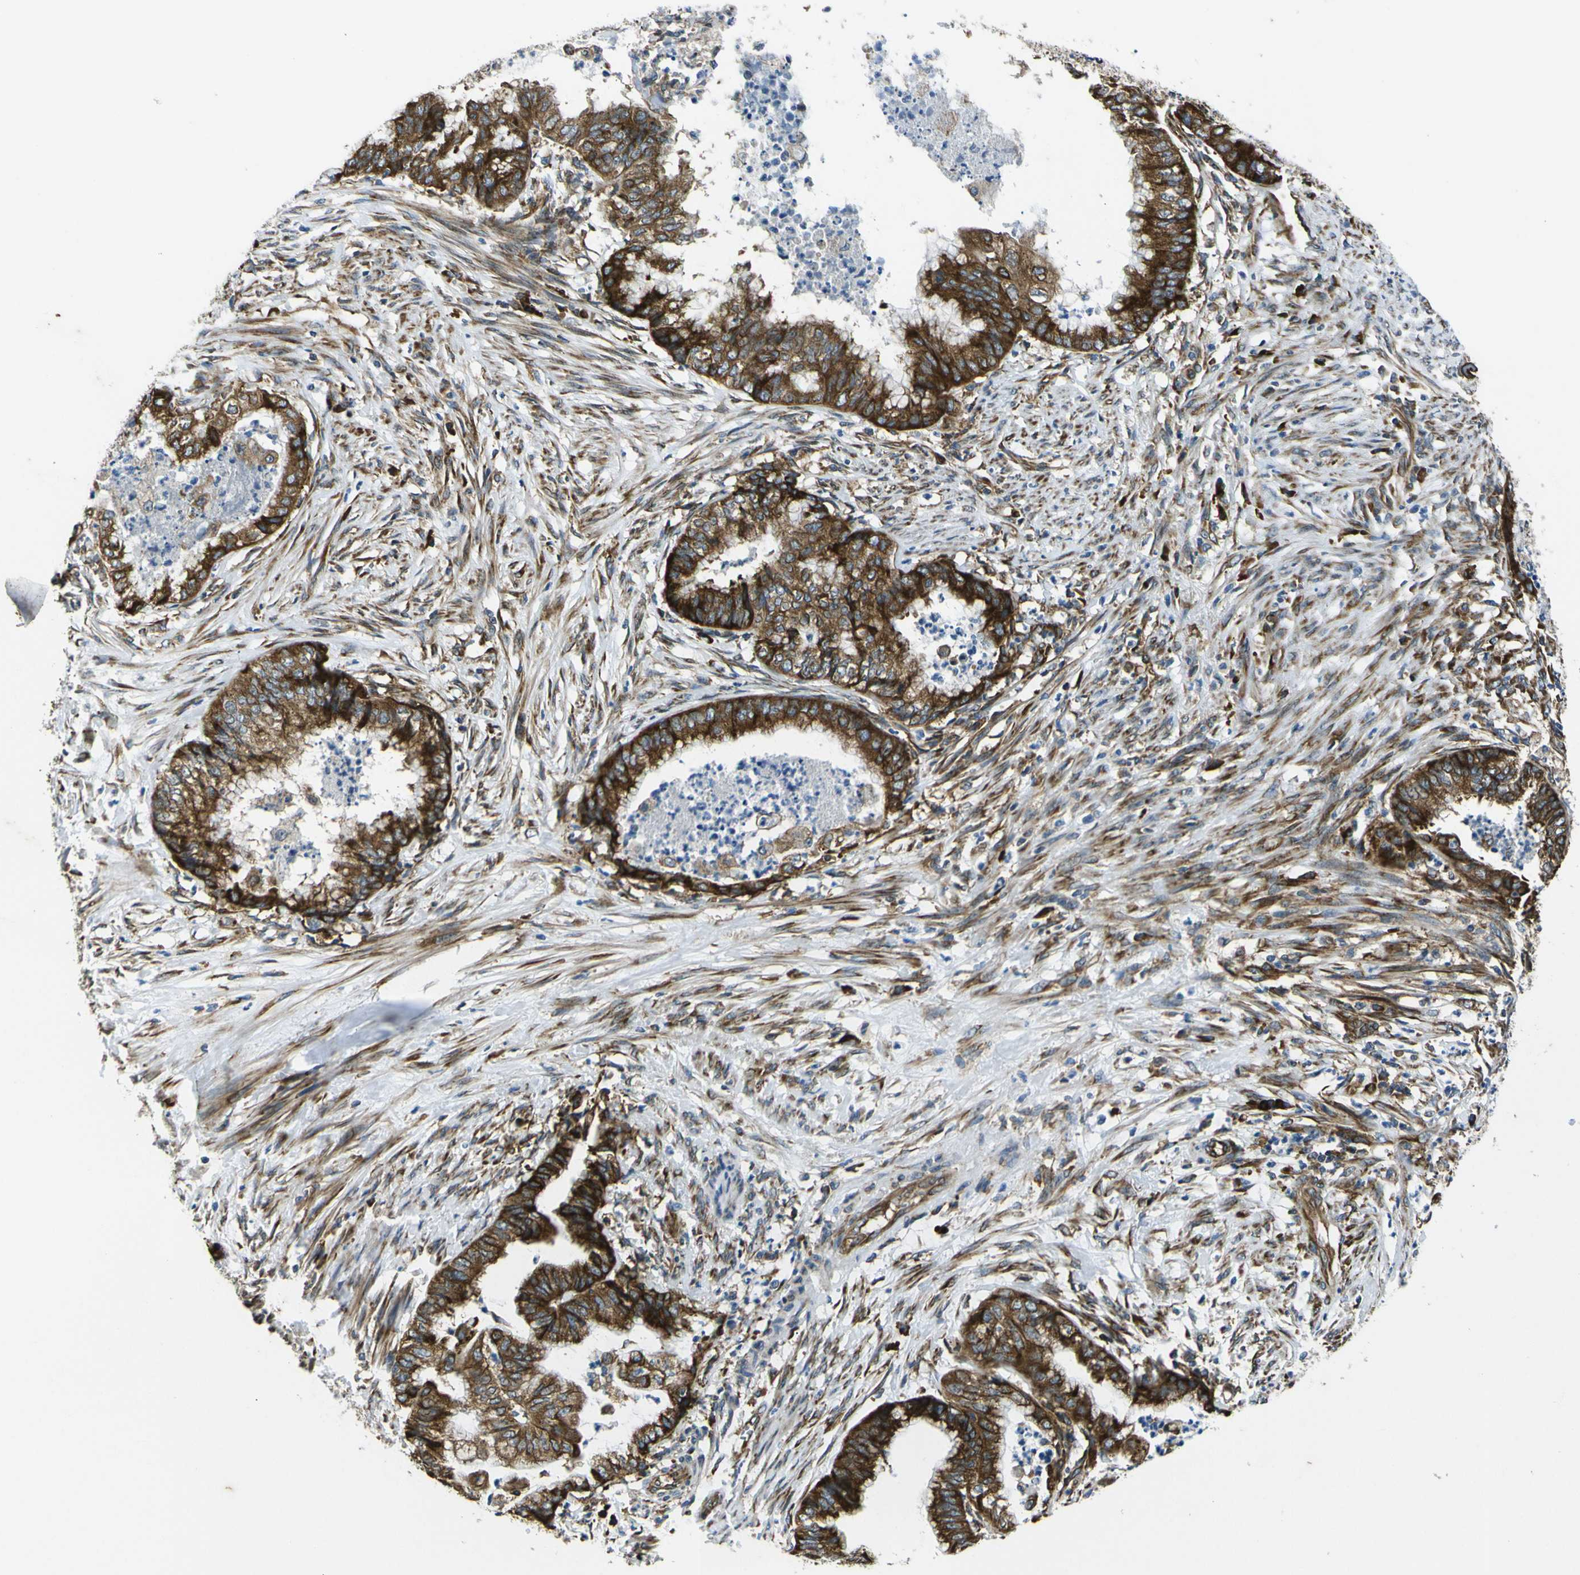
{"staining": {"intensity": "strong", "quantity": ">75%", "location": "cytoplasmic/membranous"}, "tissue": "endometrial cancer", "cell_type": "Tumor cells", "image_type": "cancer", "snomed": [{"axis": "morphology", "description": "Necrosis, NOS"}, {"axis": "morphology", "description": "Adenocarcinoma, NOS"}, {"axis": "topography", "description": "Endometrium"}], "caption": "The histopathology image displays staining of adenocarcinoma (endometrial), revealing strong cytoplasmic/membranous protein expression (brown color) within tumor cells. (DAB IHC with brightfield microscopy, high magnification).", "gene": "RPSA", "patient": {"sex": "female", "age": 79}}